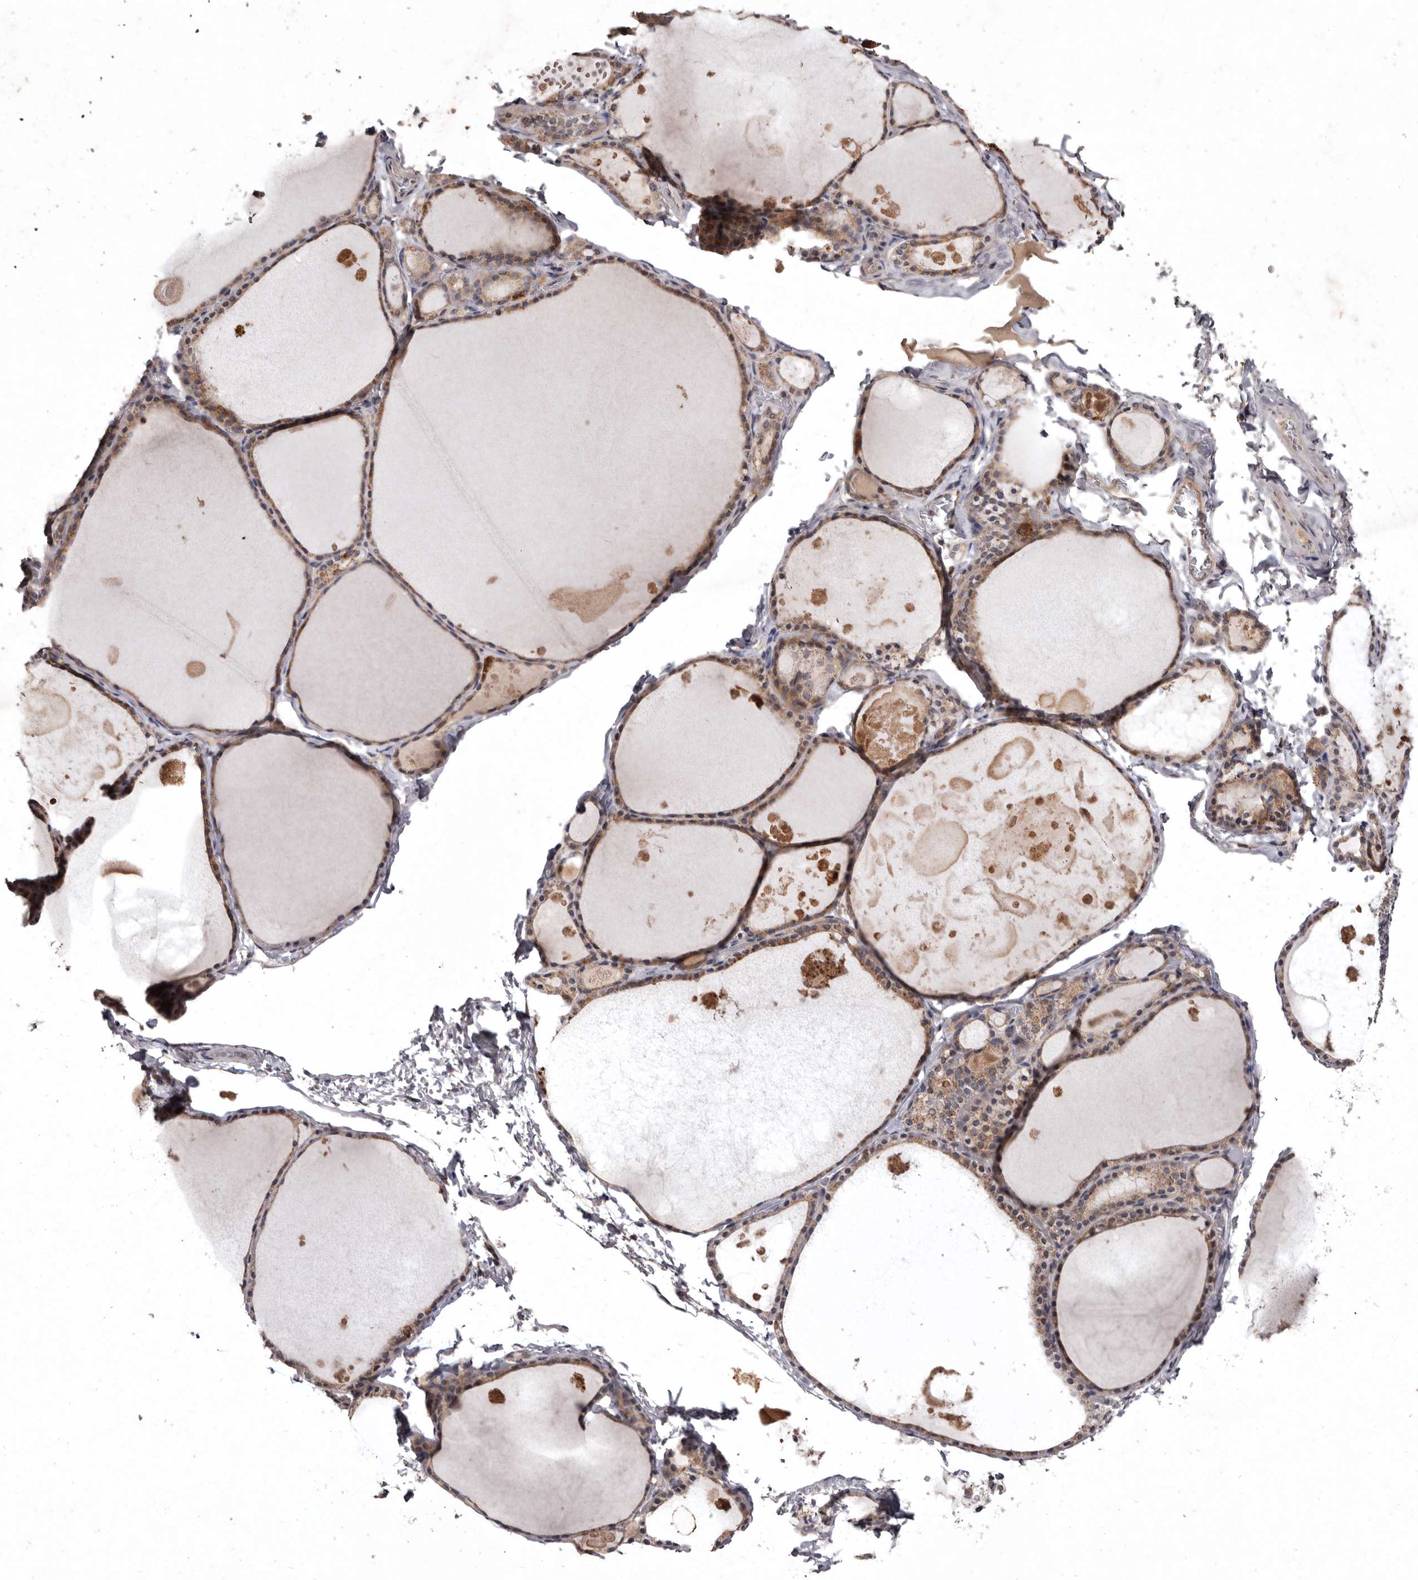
{"staining": {"intensity": "moderate", "quantity": ">75%", "location": "cytoplasmic/membranous"}, "tissue": "thyroid gland", "cell_type": "Glandular cells", "image_type": "normal", "snomed": [{"axis": "morphology", "description": "Normal tissue, NOS"}, {"axis": "topography", "description": "Thyroid gland"}], "caption": "Immunohistochemical staining of unremarkable thyroid gland exhibits medium levels of moderate cytoplasmic/membranous positivity in approximately >75% of glandular cells.", "gene": "FLAD1", "patient": {"sex": "male", "age": 56}}